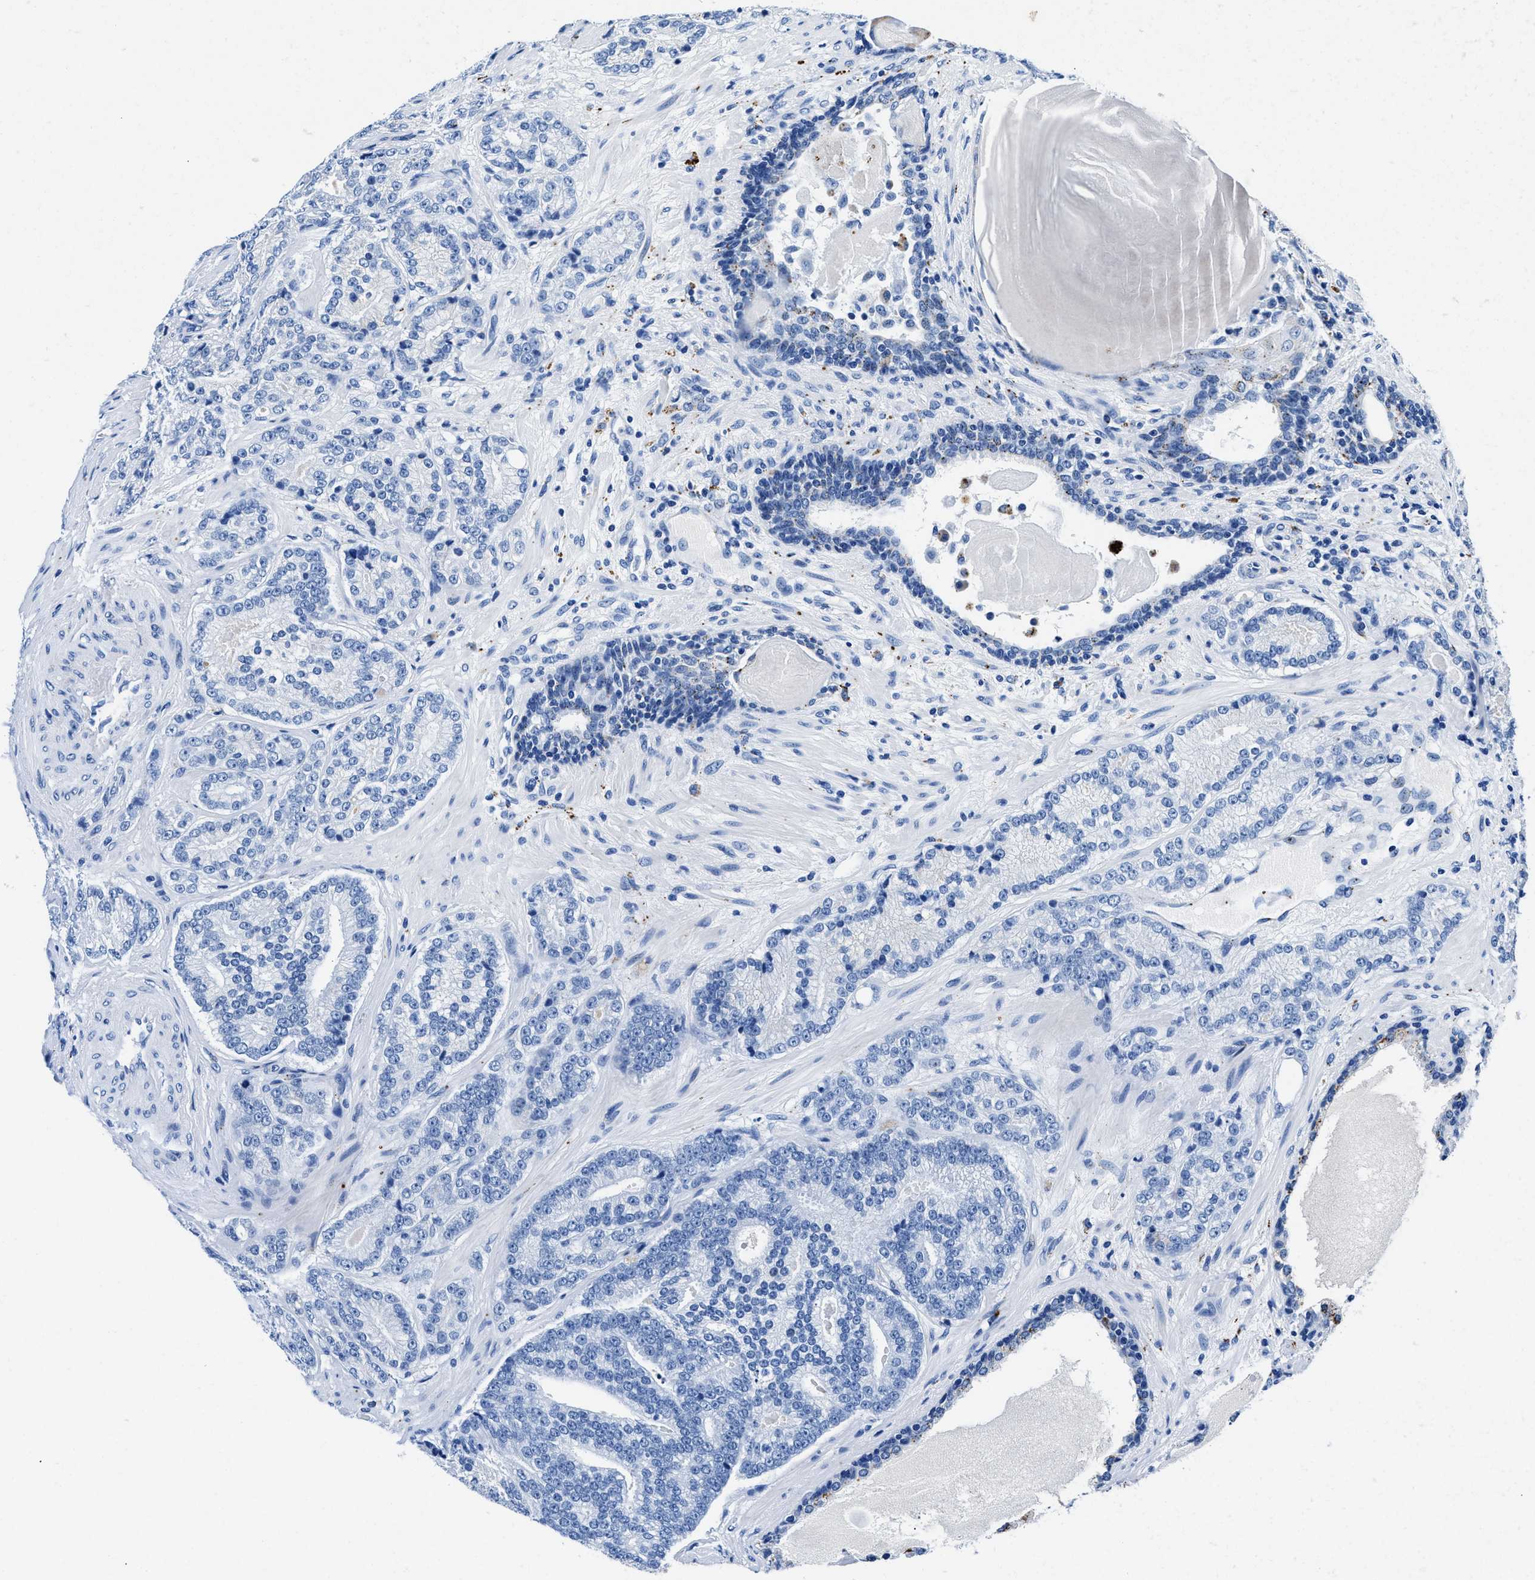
{"staining": {"intensity": "negative", "quantity": "none", "location": "none"}, "tissue": "prostate cancer", "cell_type": "Tumor cells", "image_type": "cancer", "snomed": [{"axis": "morphology", "description": "Adenocarcinoma, High grade"}, {"axis": "topography", "description": "Prostate"}], "caption": "High magnification brightfield microscopy of prostate high-grade adenocarcinoma stained with DAB (3,3'-diaminobenzidine) (brown) and counterstained with hematoxylin (blue): tumor cells show no significant positivity.", "gene": "OR14K1", "patient": {"sex": "male", "age": 61}}